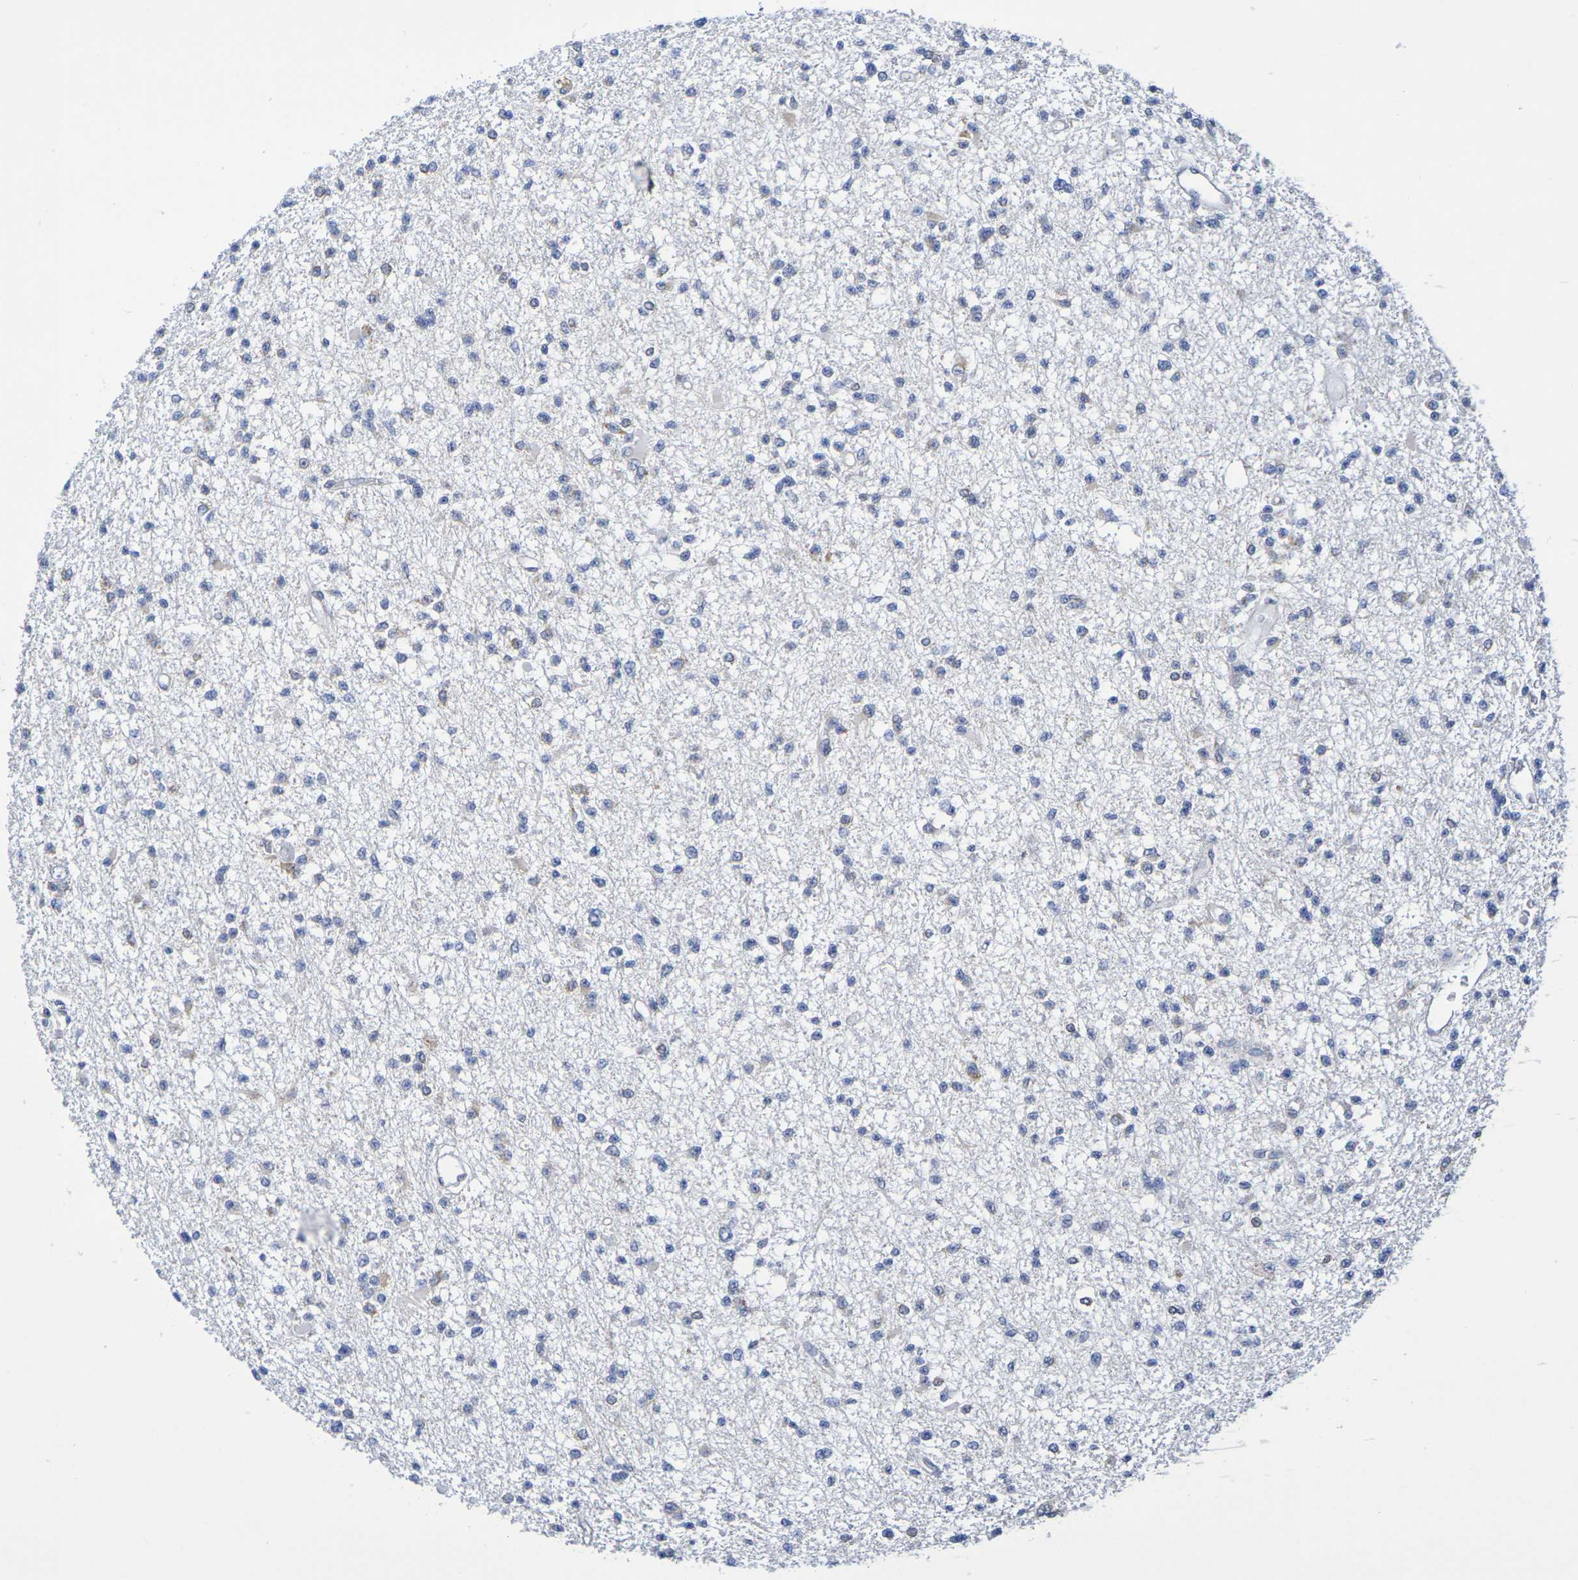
{"staining": {"intensity": "weak", "quantity": "<25%", "location": "cytoplasmic/membranous"}, "tissue": "glioma", "cell_type": "Tumor cells", "image_type": "cancer", "snomed": [{"axis": "morphology", "description": "Glioma, malignant, Low grade"}, {"axis": "topography", "description": "Brain"}], "caption": "A high-resolution histopathology image shows IHC staining of low-grade glioma (malignant), which exhibits no significant expression in tumor cells.", "gene": "TMCC3", "patient": {"sex": "female", "age": 22}}